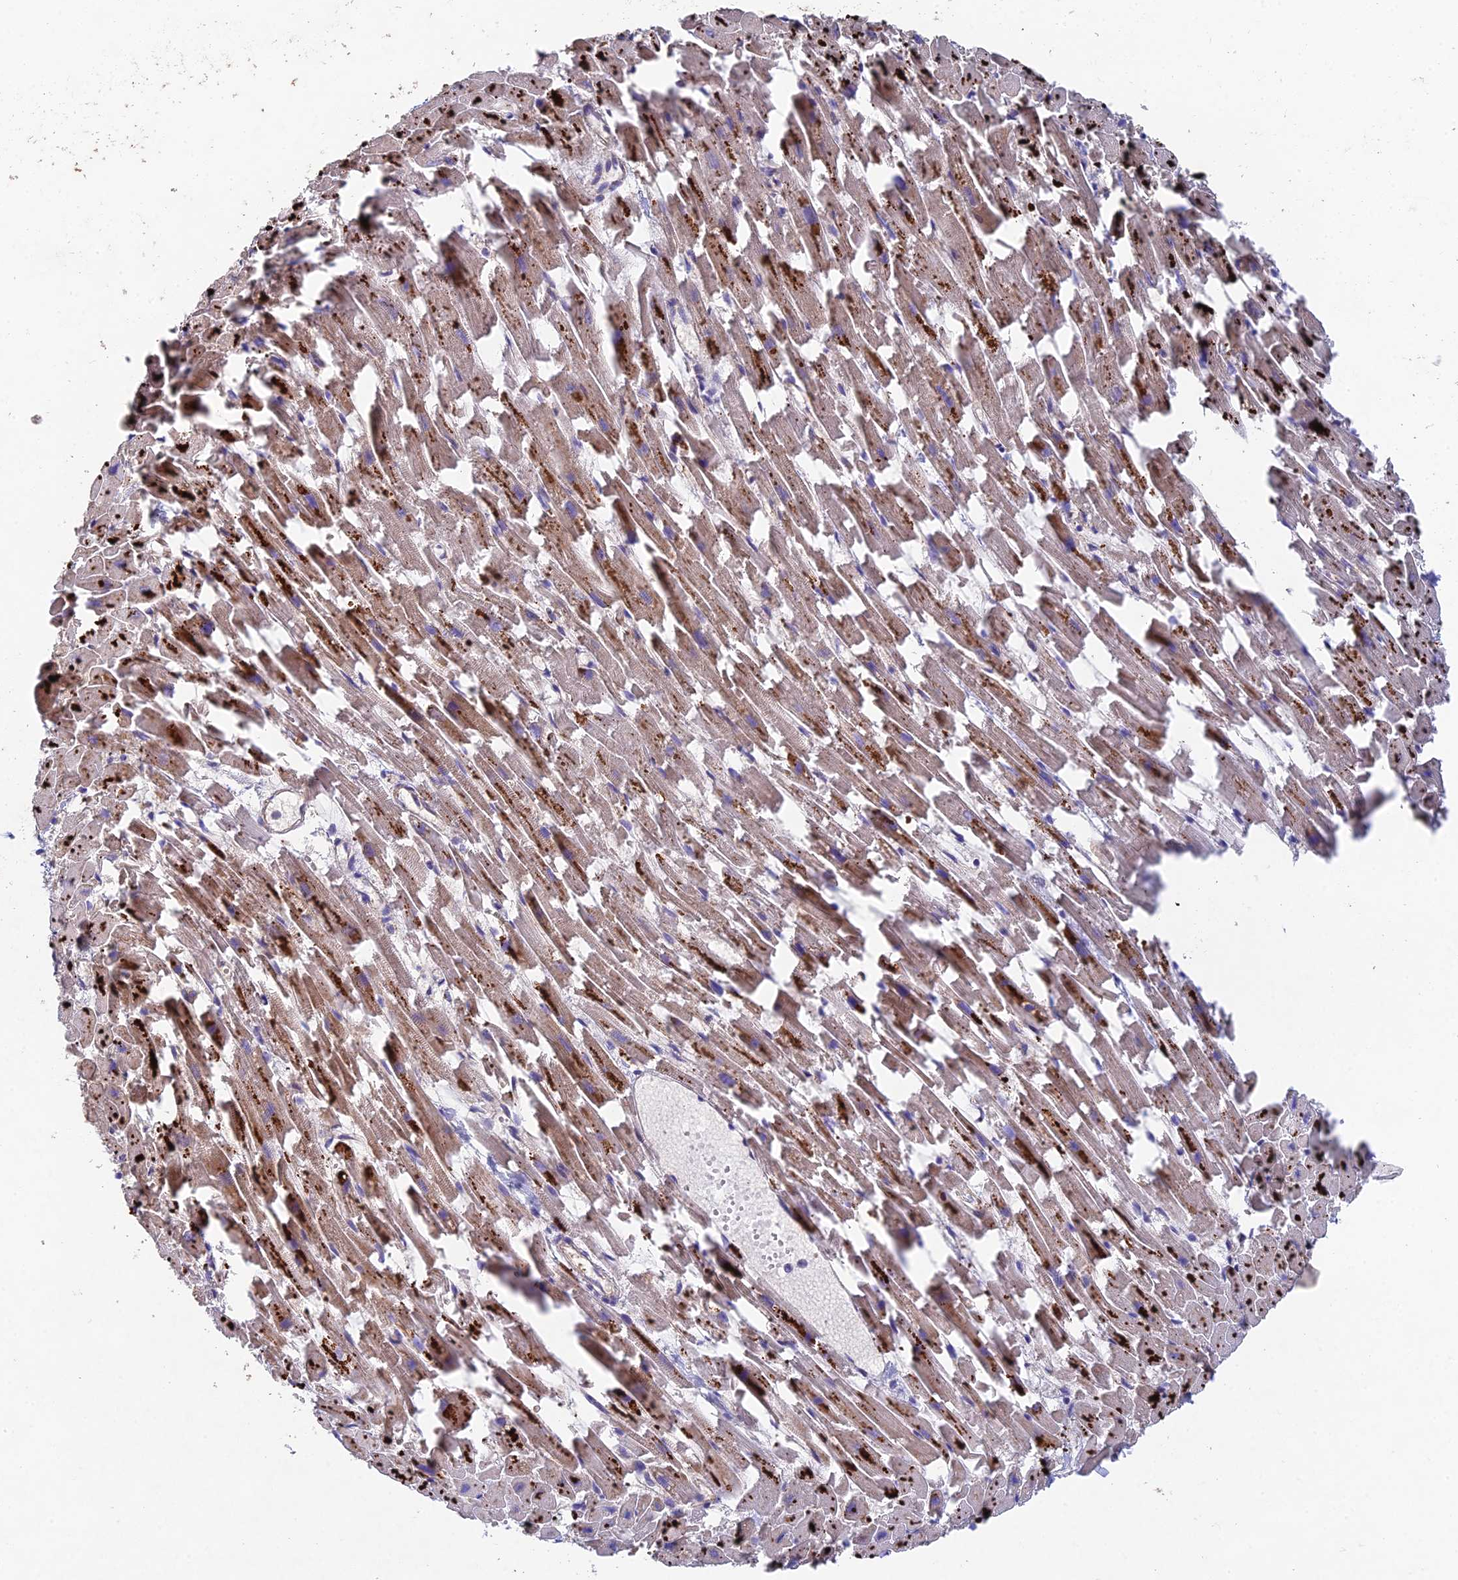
{"staining": {"intensity": "moderate", "quantity": "25%-75%", "location": "cytoplasmic/membranous"}, "tissue": "heart muscle", "cell_type": "Cardiomyocytes", "image_type": "normal", "snomed": [{"axis": "morphology", "description": "Normal tissue, NOS"}, {"axis": "topography", "description": "Heart"}], "caption": "A high-resolution image shows IHC staining of normal heart muscle, which reveals moderate cytoplasmic/membranous positivity in about 25%-75% of cardiomyocytes. Using DAB (brown) and hematoxylin (blue) stains, captured at high magnification using brightfield microscopy.", "gene": "NSMCE1", "patient": {"sex": "female", "age": 64}}